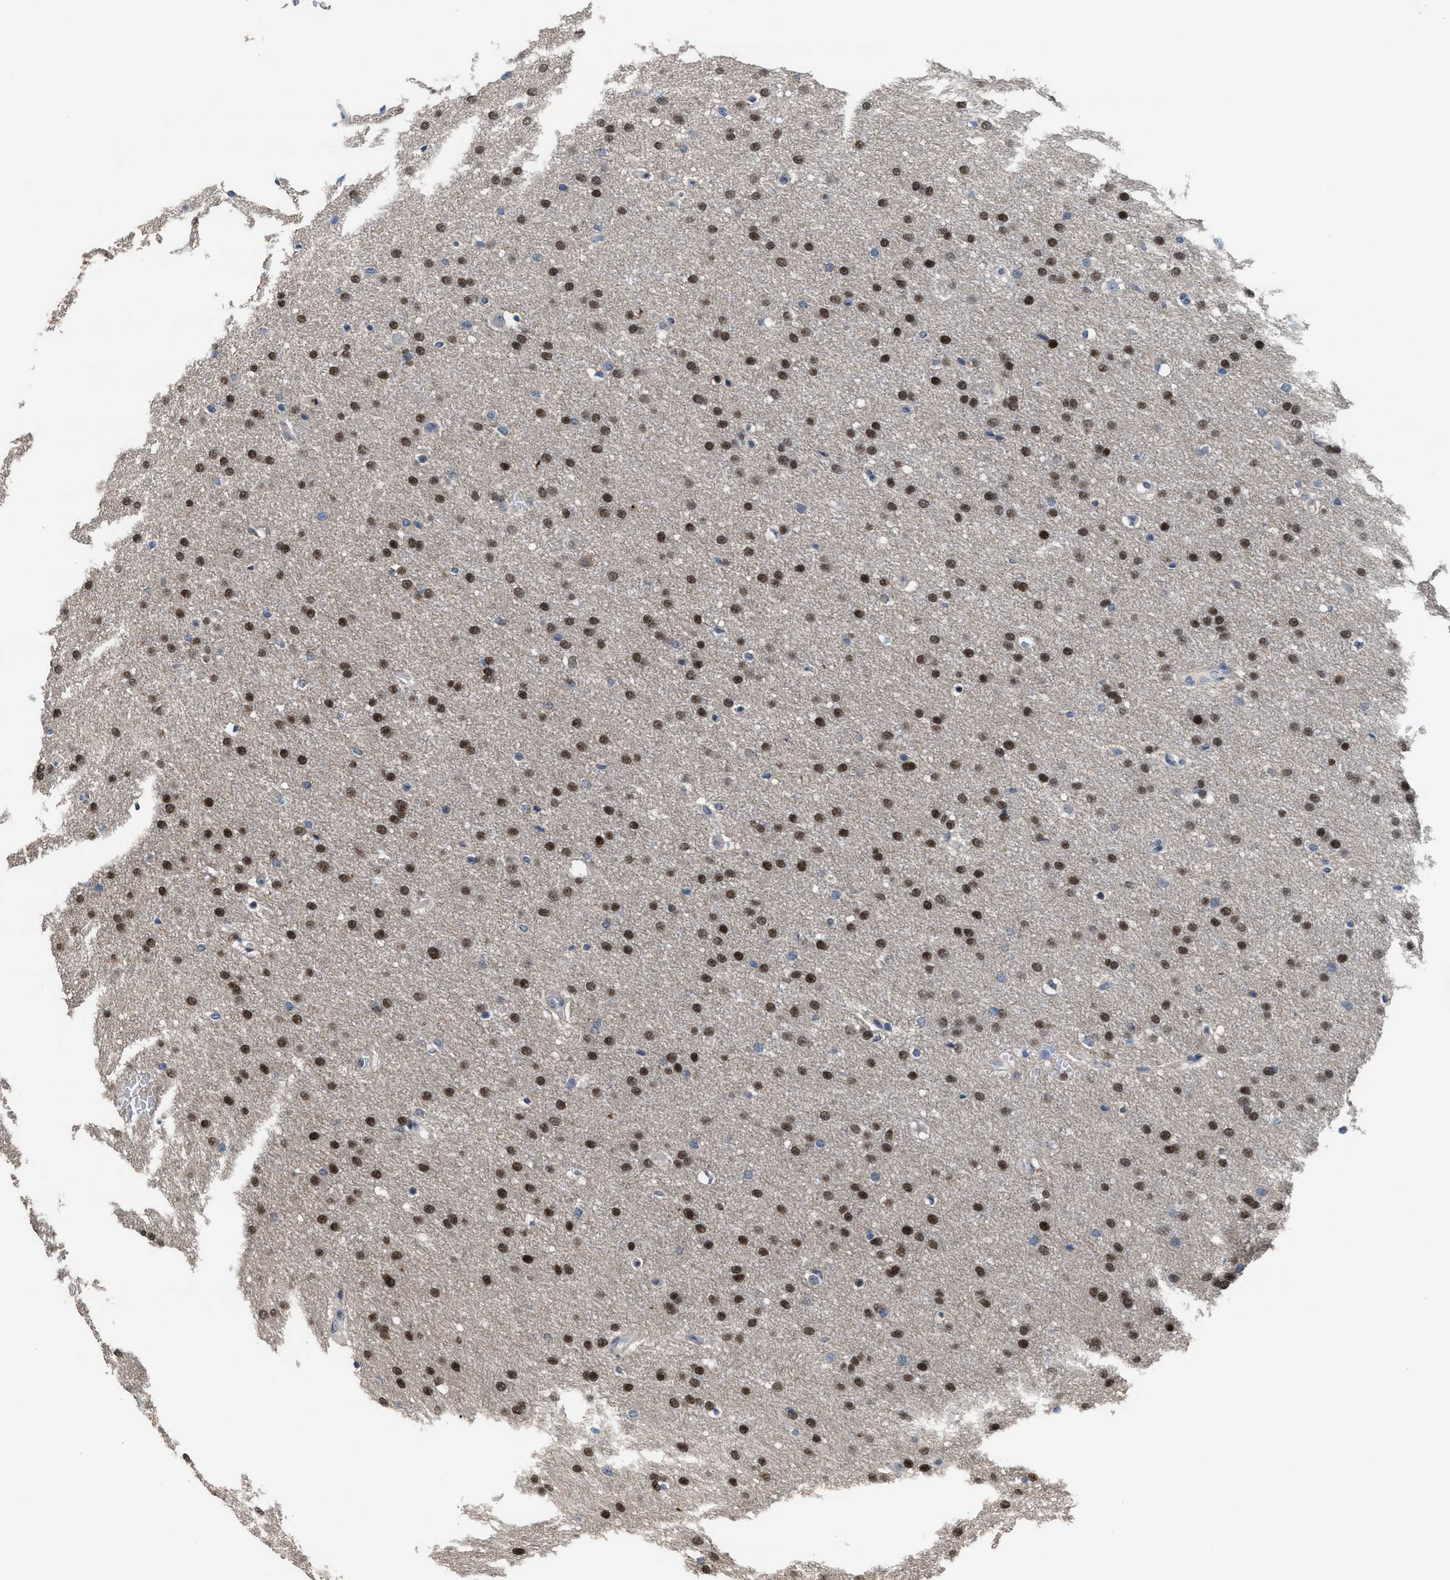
{"staining": {"intensity": "strong", "quantity": "25%-75%", "location": "nuclear"}, "tissue": "glioma", "cell_type": "Tumor cells", "image_type": "cancer", "snomed": [{"axis": "morphology", "description": "Glioma, malignant, Low grade"}, {"axis": "topography", "description": "Brain"}], "caption": "There is high levels of strong nuclear staining in tumor cells of glioma, as demonstrated by immunohistochemical staining (brown color).", "gene": "ZNF20", "patient": {"sex": "female", "age": 37}}